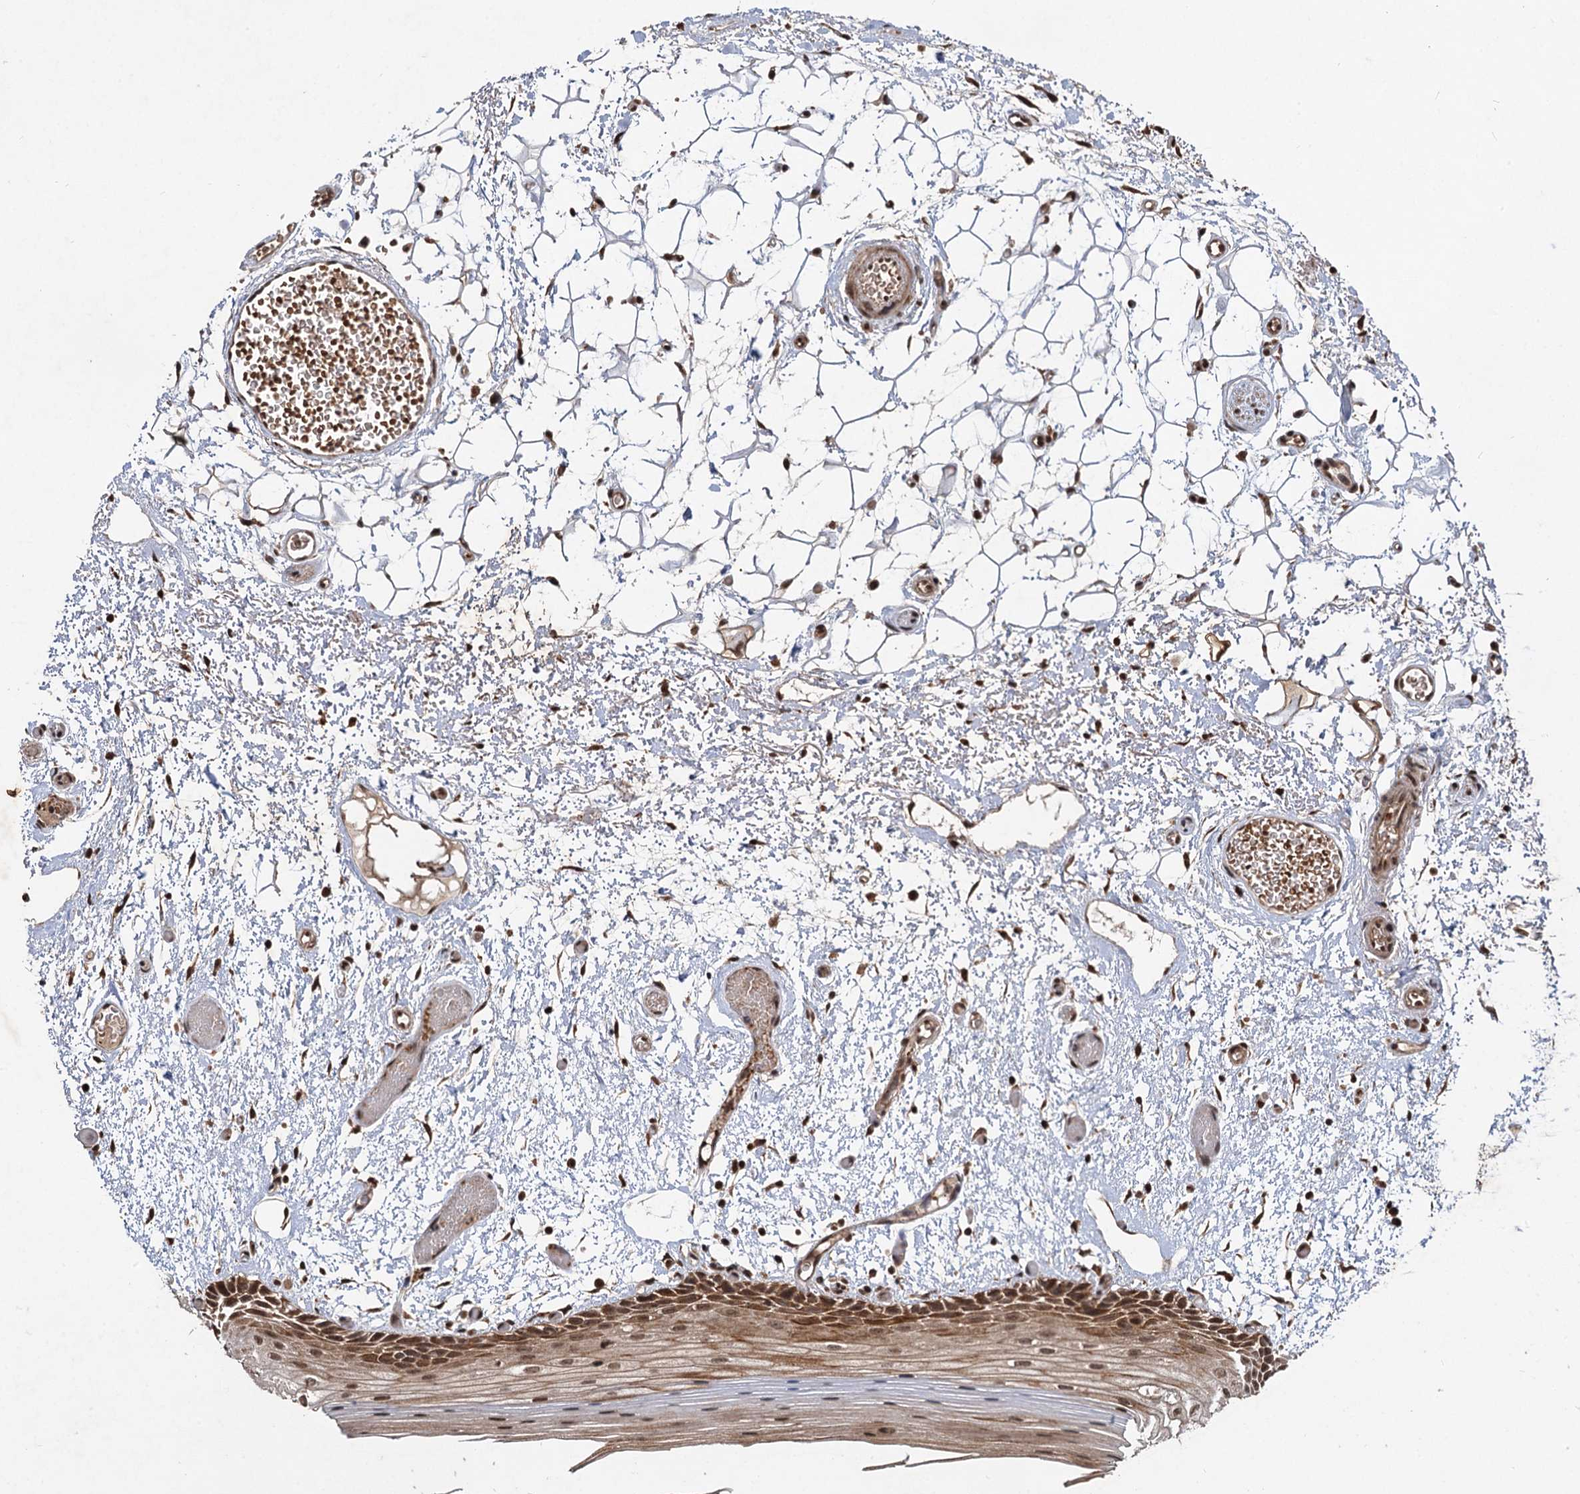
{"staining": {"intensity": "strong", "quantity": "25%-75%", "location": "cytoplasmic/membranous,nuclear"}, "tissue": "oral mucosa", "cell_type": "Squamous epithelial cells", "image_type": "normal", "snomed": [{"axis": "morphology", "description": "Normal tissue, NOS"}, {"axis": "topography", "description": "Oral tissue"}], "caption": "Protein positivity by IHC exhibits strong cytoplasmic/membranous,nuclear positivity in approximately 25%-75% of squamous epithelial cells in unremarkable oral mucosa. Immunohistochemistry stains the protein of interest in brown and the nuclei are stained blue.", "gene": "REP15", "patient": {"sex": "male", "age": 52}}